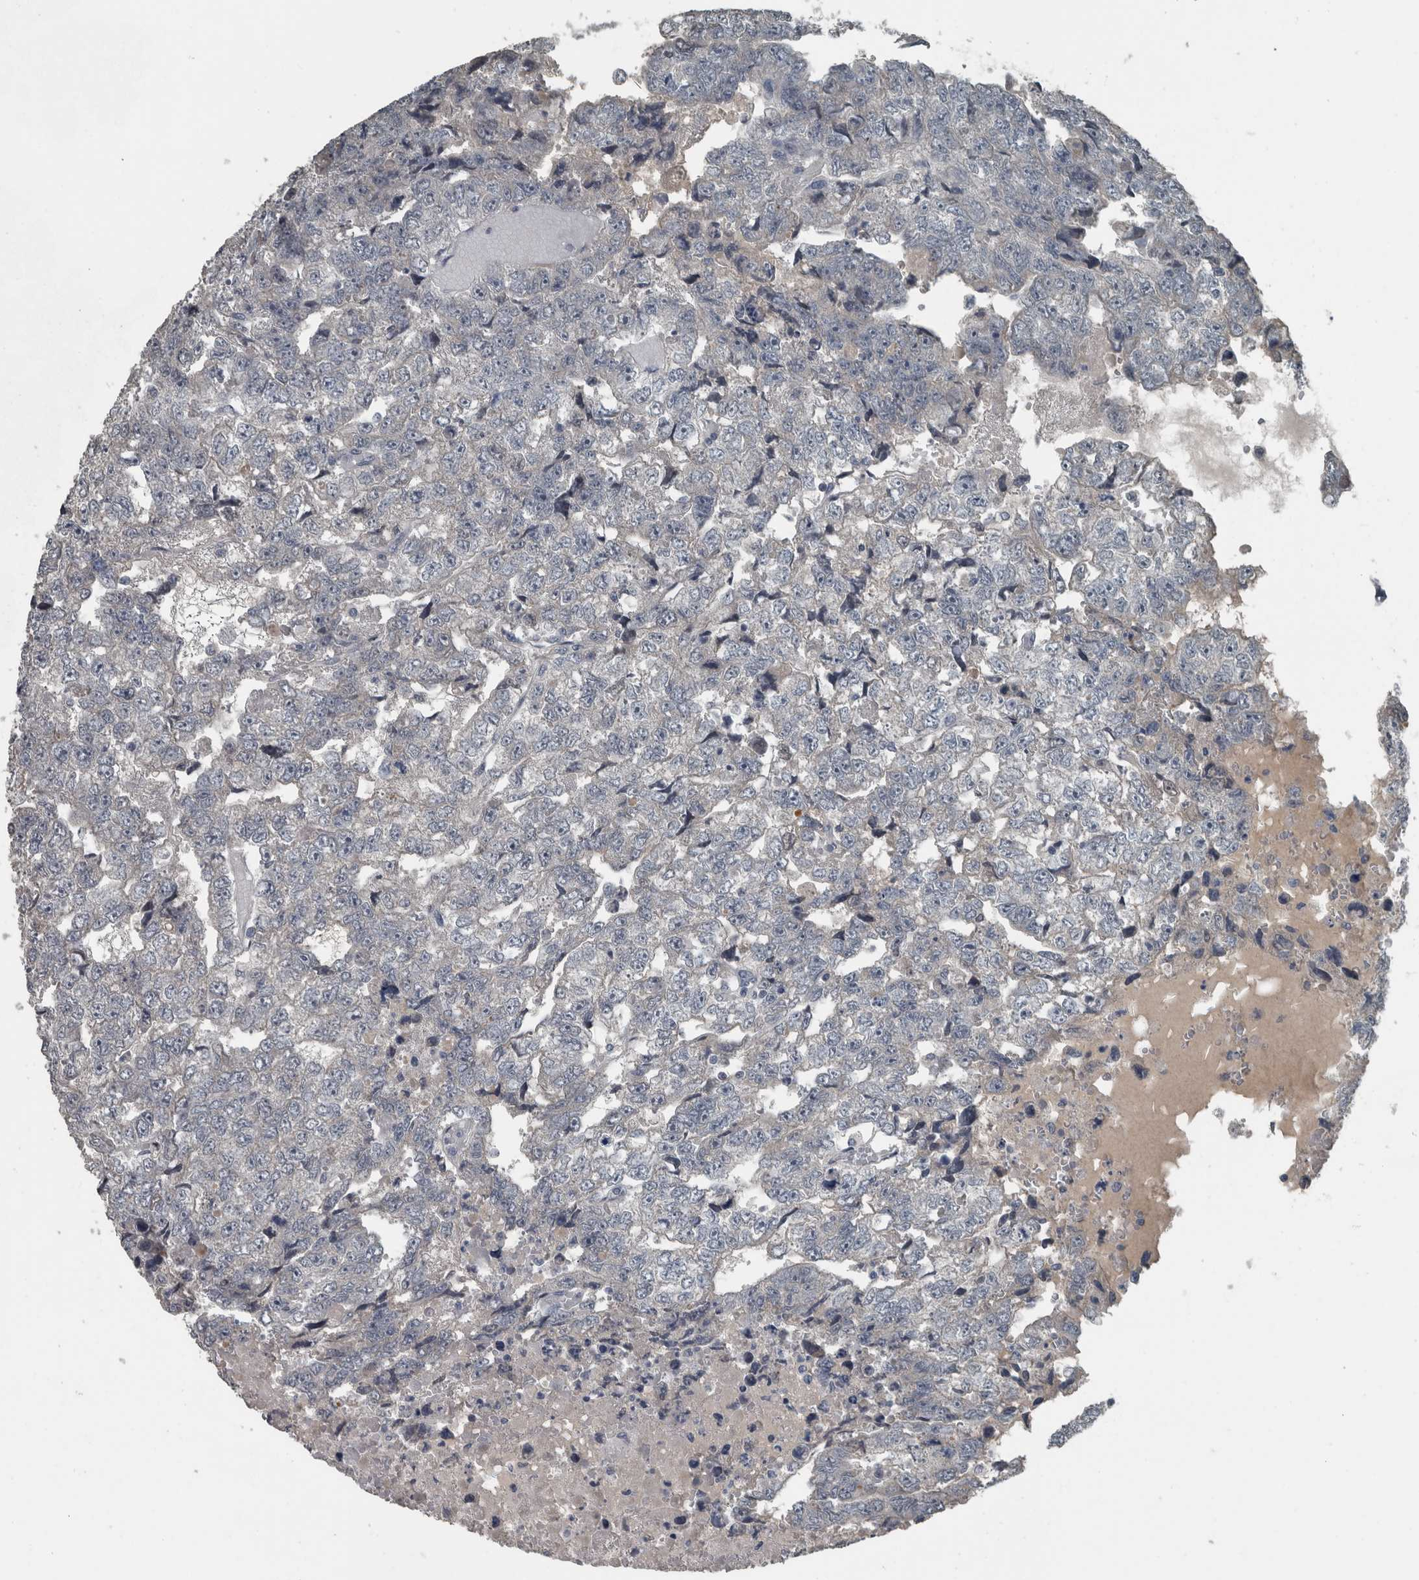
{"staining": {"intensity": "negative", "quantity": "none", "location": "none"}, "tissue": "testis cancer", "cell_type": "Tumor cells", "image_type": "cancer", "snomed": [{"axis": "morphology", "description": "Carcinoma, Embryonal, NOS"}, {"axis": "topography", "description": "Testis"}], "caption": "Testis cancer was stained to show a protein in brown. There is no significant expression in tumor cells.", "gene": "KRT20", "patient": {"sex": "male", "age": 36}}